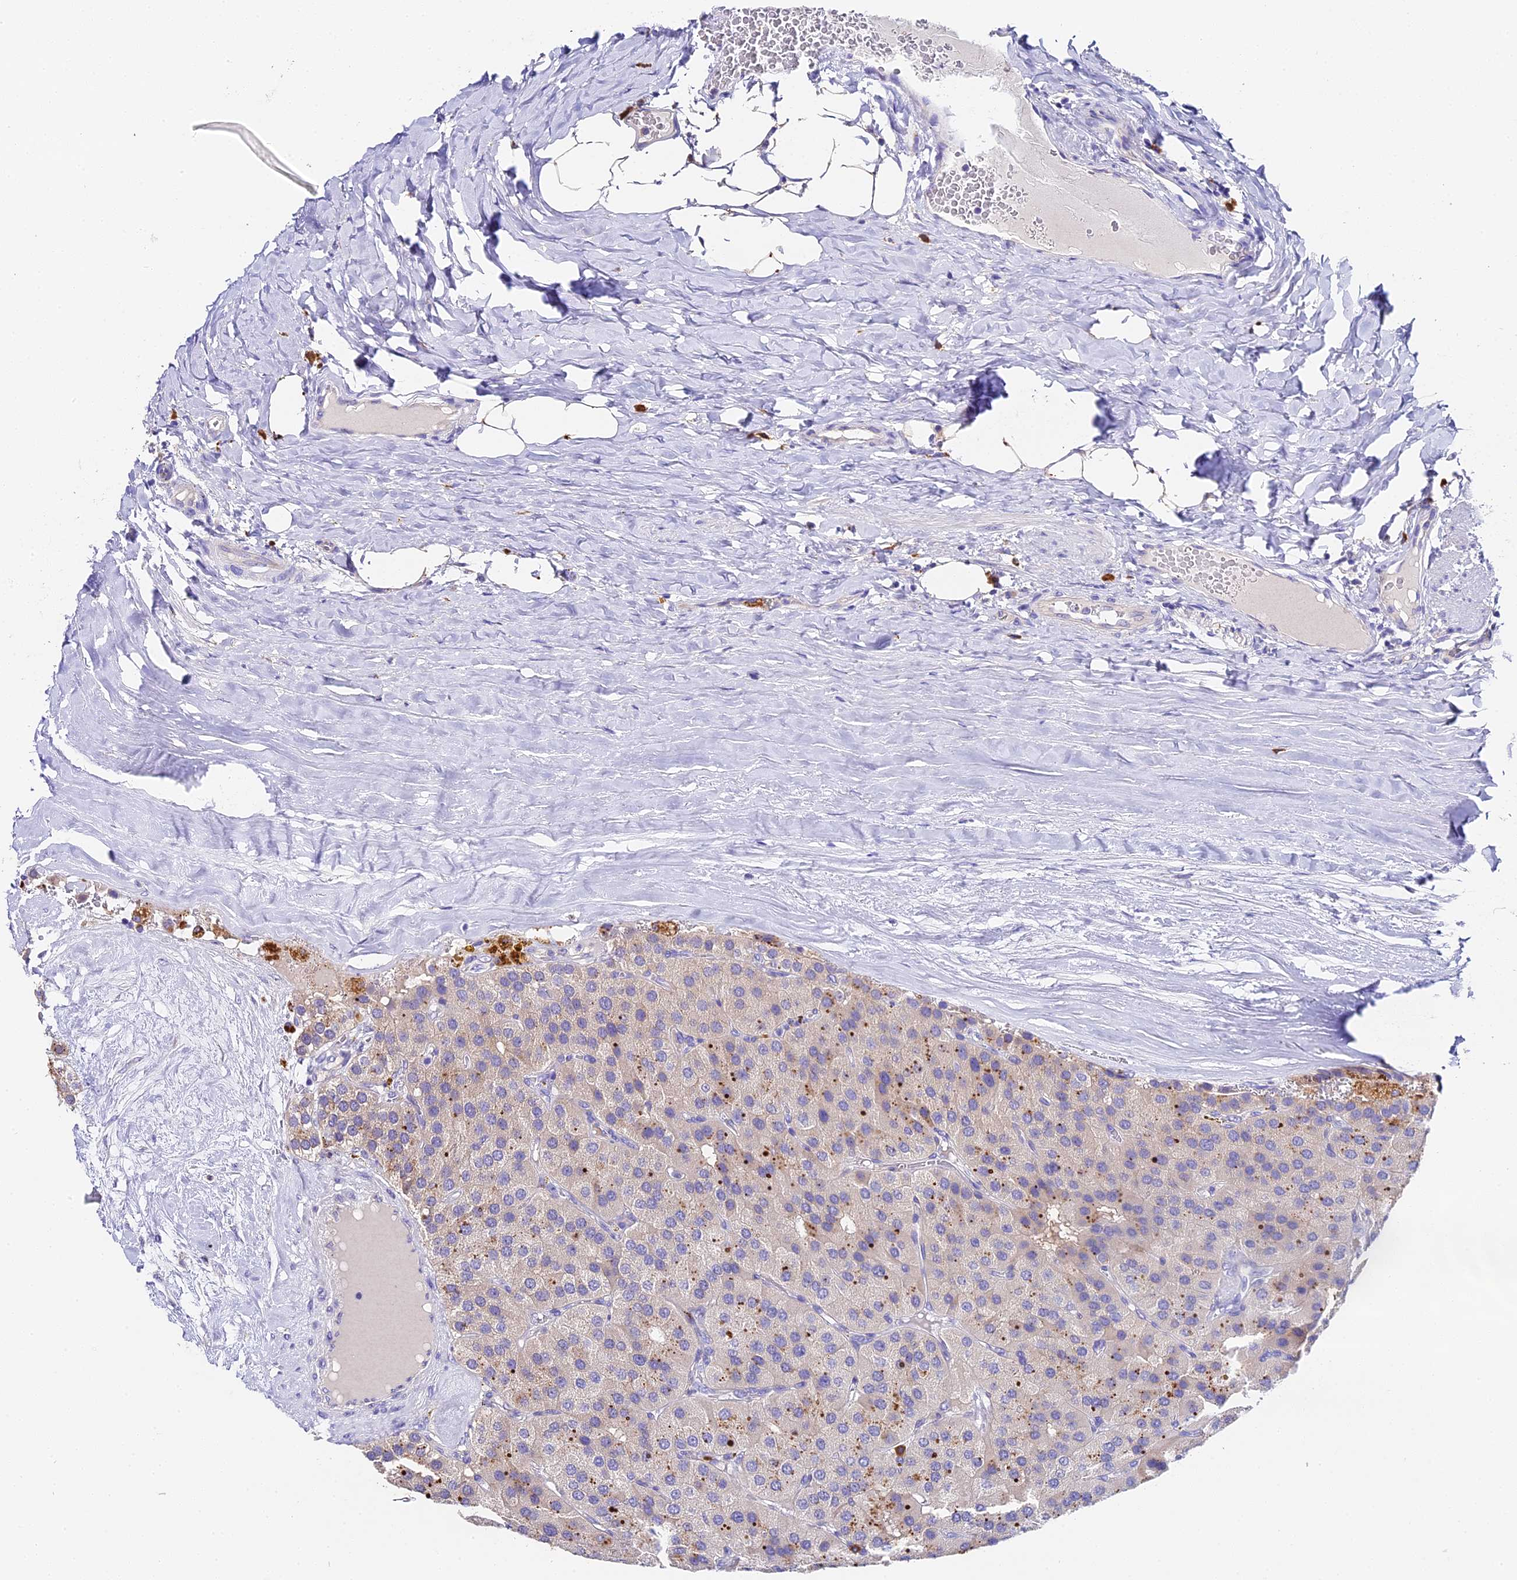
{"staining": {"intensity": "negative", "quantity": "none", "location": "none"}, "tissue": "parathyroid gland", "cell_type": "Glandular cells", "image_type": "normal", "snomed": [{"axis": "morphology", "description": "Normal tissue, NOS"}, {"axis": "morphology", "description": "Adenoma, NOS"}, {"axis": "topography", "description": "Parathyroid gland"}], "caption": "IHC photomicrograph of normal parathyroid gland: parathyroid gland stained with DAB (3,3'-diaminobenzidine) displays no significant protein positivity in glandular cells.", "gene": "LYPD6", "patient": {"sex": "female", "age": 86}}